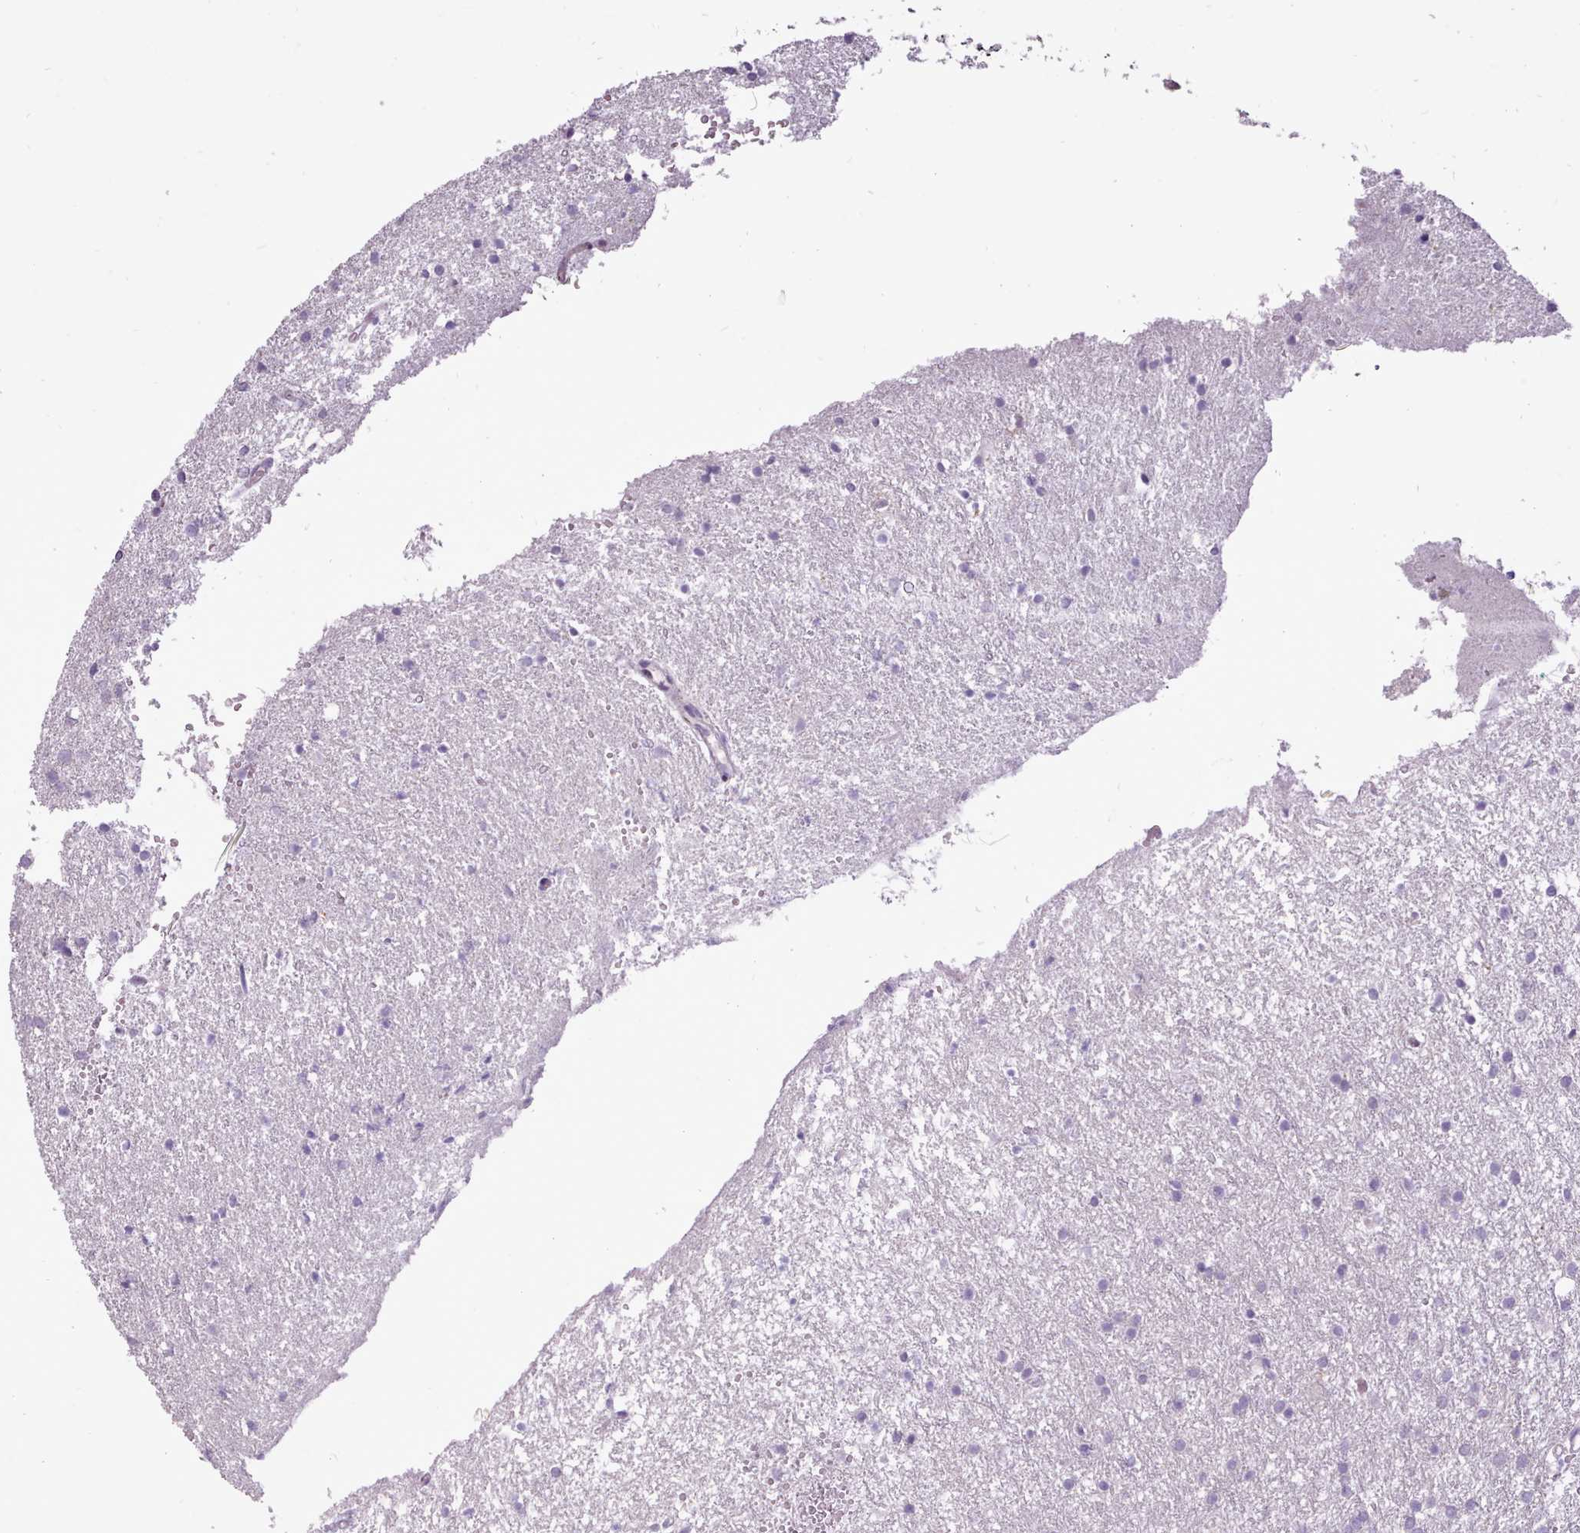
{"staining": {"intensity": "negative", "quantity": "none", "location": "none"}, "tissue": "glioma", "cell_type": "Tumor cells", "image_type": "cancer", "snomed": [{"axis": "morphology", "description": "Glioma, malignant, High grade"}, {"axis": "topography", "description": "Brain"}], "caption": "IHC micrograph of glioma stained for a protein (brown), which demonstrates no expression in tumor cells.", "gene": "ATRAID", "patient": {"sex": "female", "age": 50}}